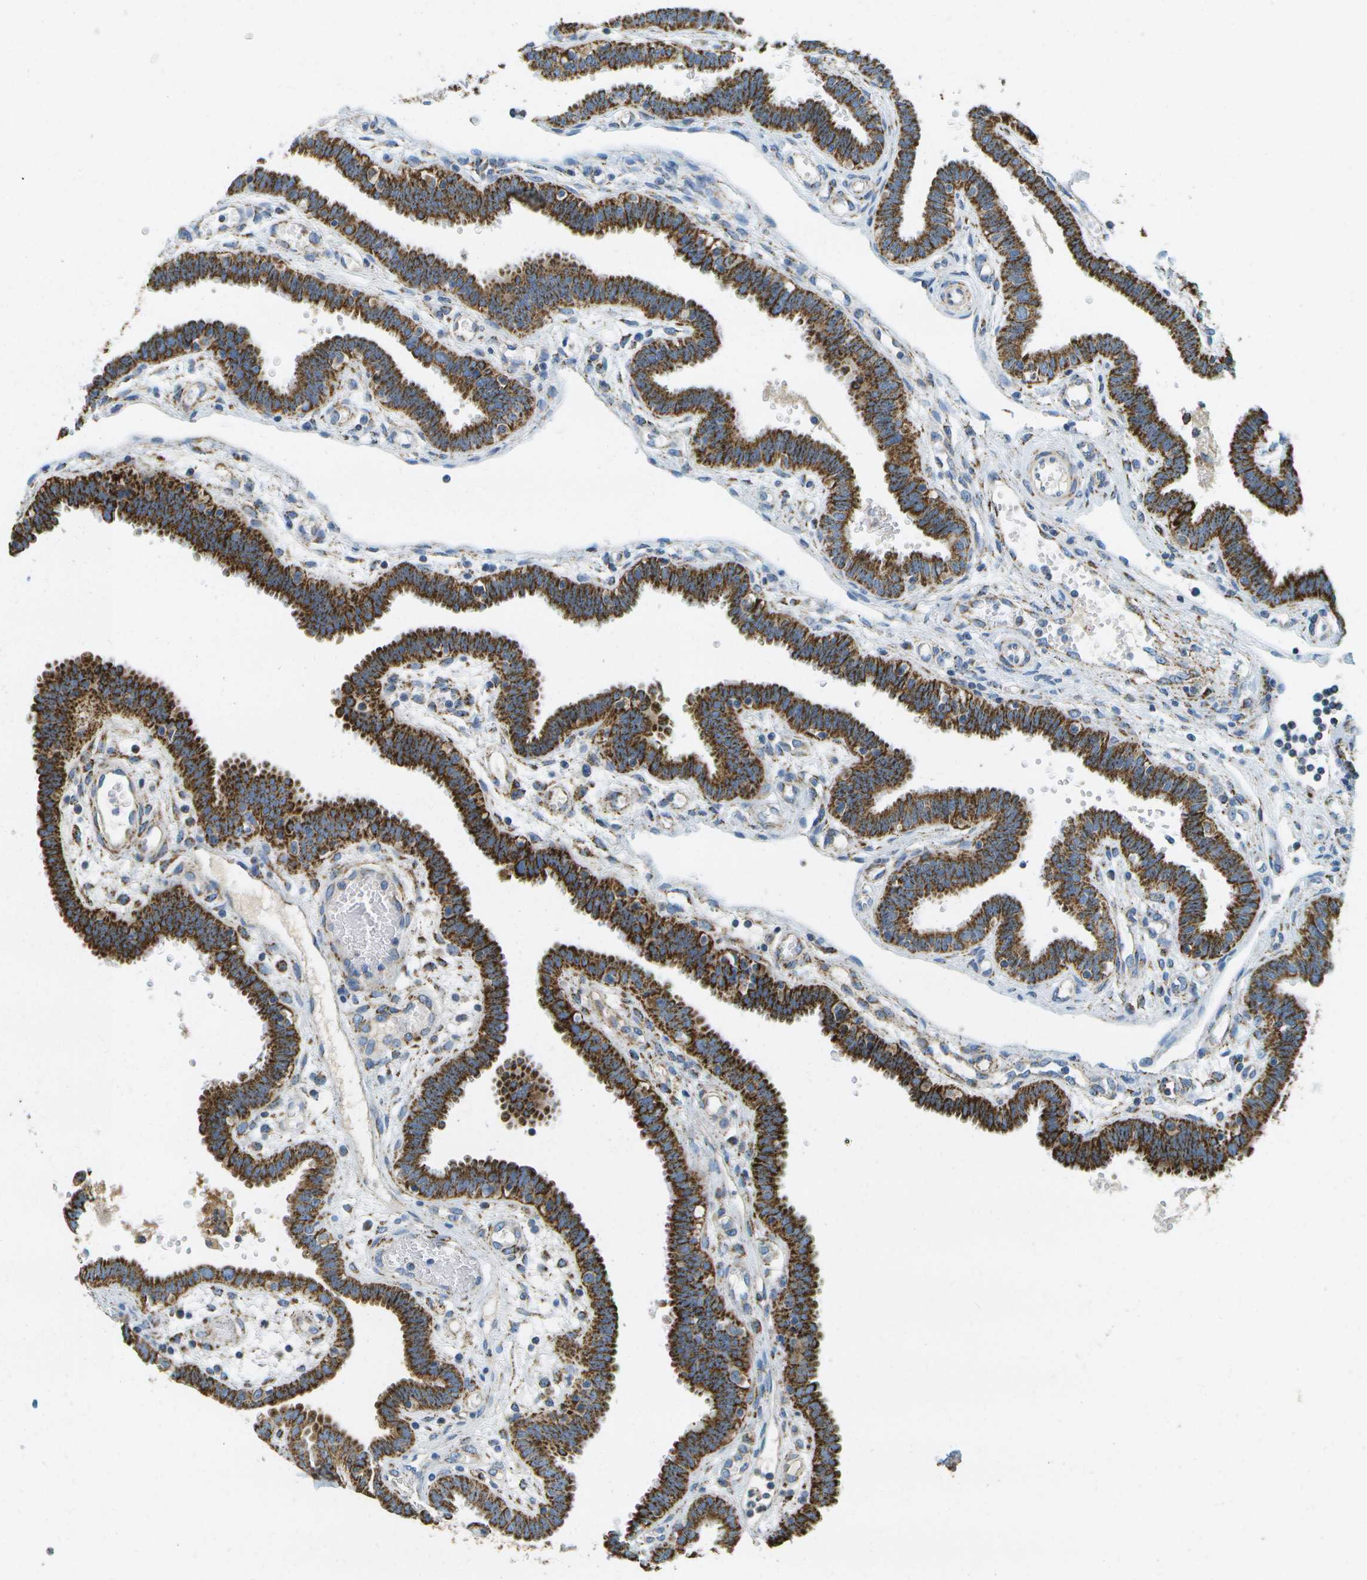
{"staining": {"intensity": "strong", "quantity": ">75%", "location": "cytoplasmic/membranous"}, "tissue": "fallopian tube", "cell_type": "Glandular cells", "image_type": "normal", "snomed": [{"axis": "morphology", "description": "Normal tissue, NOS"}, {"axis": "topography", "description": "Fallopian tube"}, {"axis": "topography", "description": "Placenta"}], "caption": "High-magnification brightfield microscopy of normal fallopian tube stained with DAB (3,3'-diaminobenzidine) (brown) and counterstained with hematoxylin (blue). glandular cells exhibit strong cytoplasmic/membranous positivity is identified in approximately>75% of cells. The protein is shown in brown color, while the nuclei are stained blue.", "gene": "HLCS", "patient": {"sex": "female", "age": 32}}